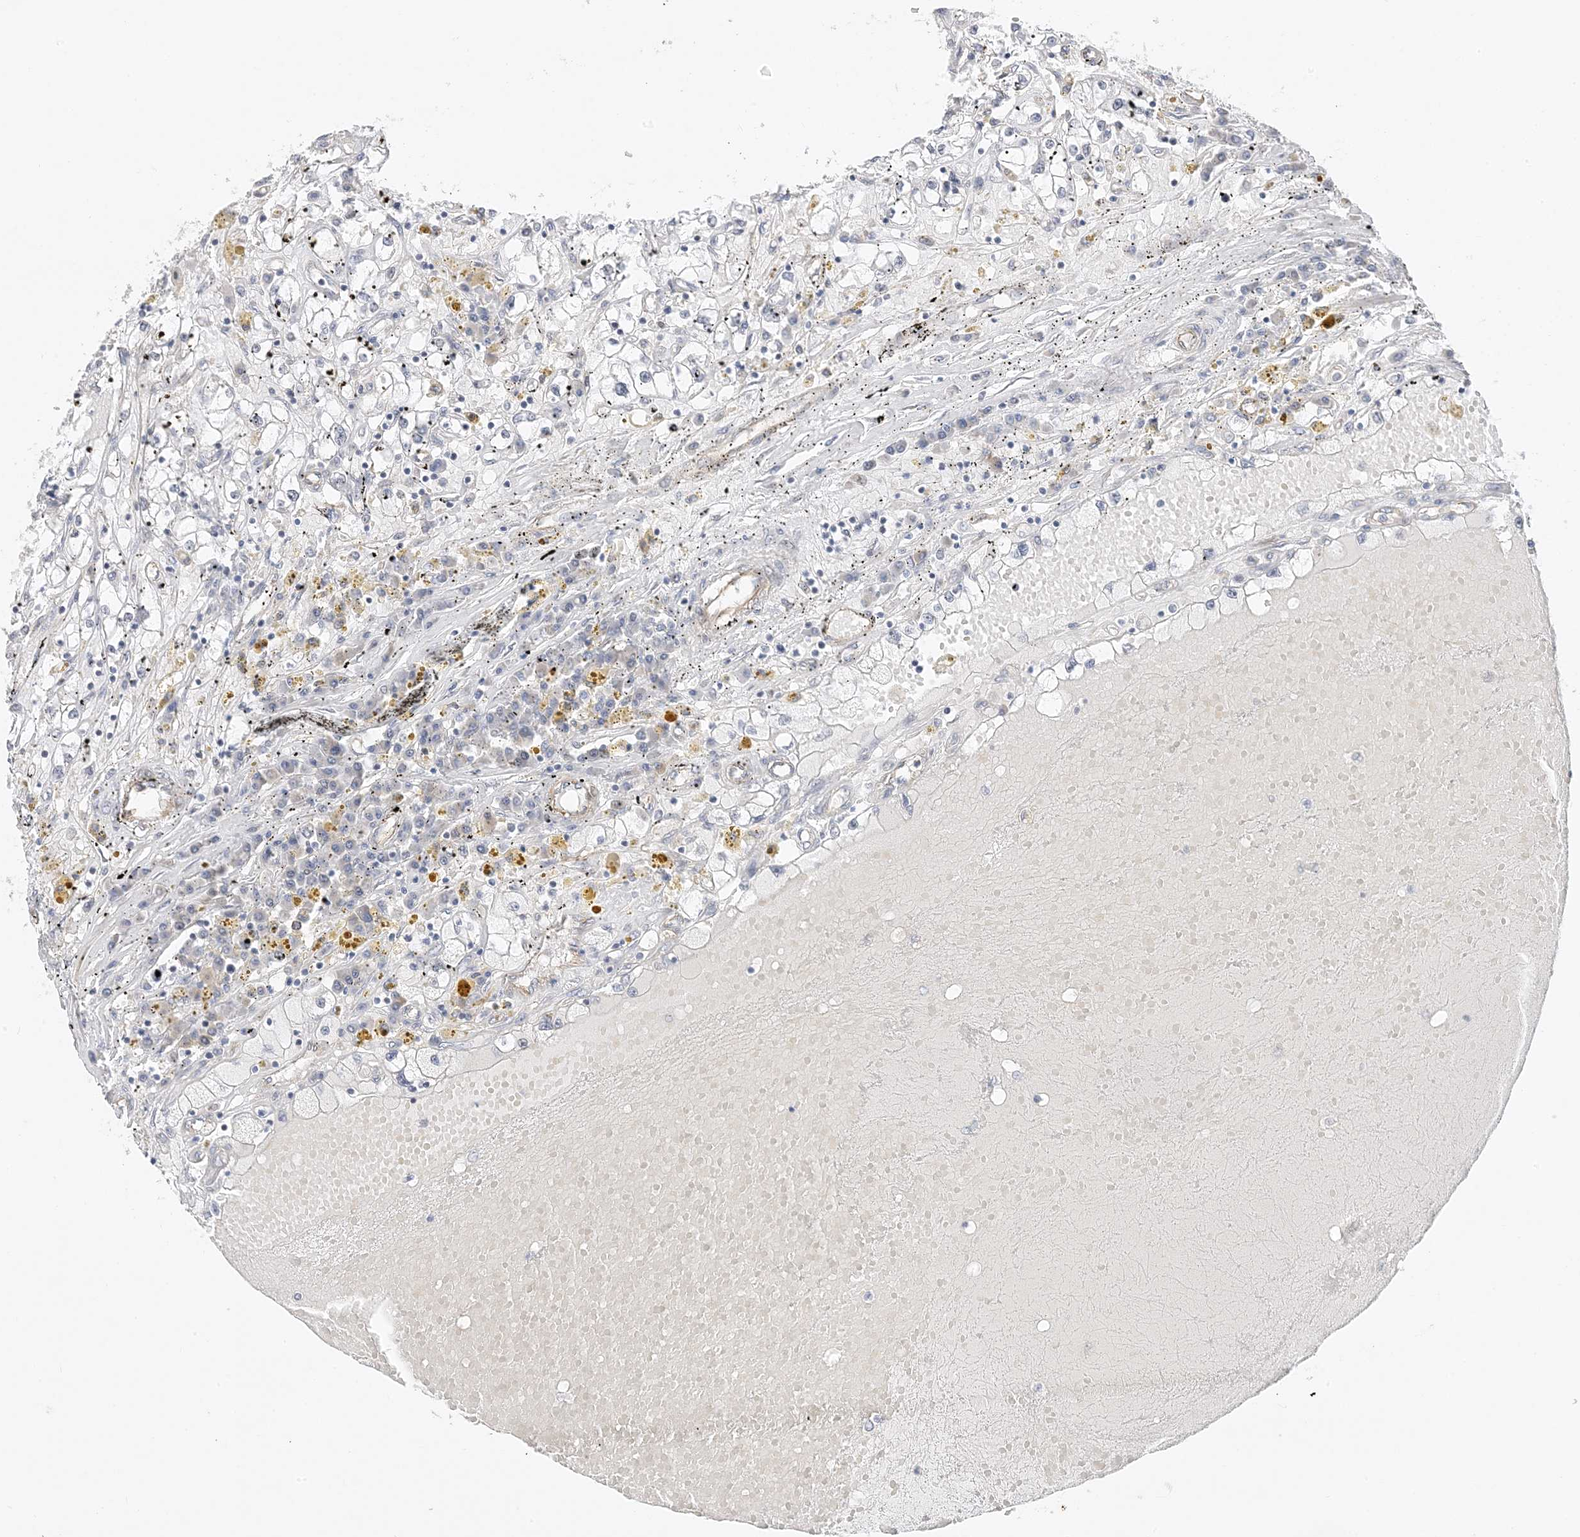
{"staining": {"intensity": "negative", "quantity": "none", "location": "none"}, "tissue": "renal cancer", "cell_type": "Tumor cells", "image_type": "cancer", "snomed": [{"axis": "morphology", "description": "Adenocarcinoma, NOS"}, {"axis": "topography", "description": "Kidney"}], "caption": "A photomicrograph of renal adenocarcinoma stained for a protein shows no brown staining in tumor cells.", "gene": "IL36B", "patient": {"sex": "male", "age": 56}}